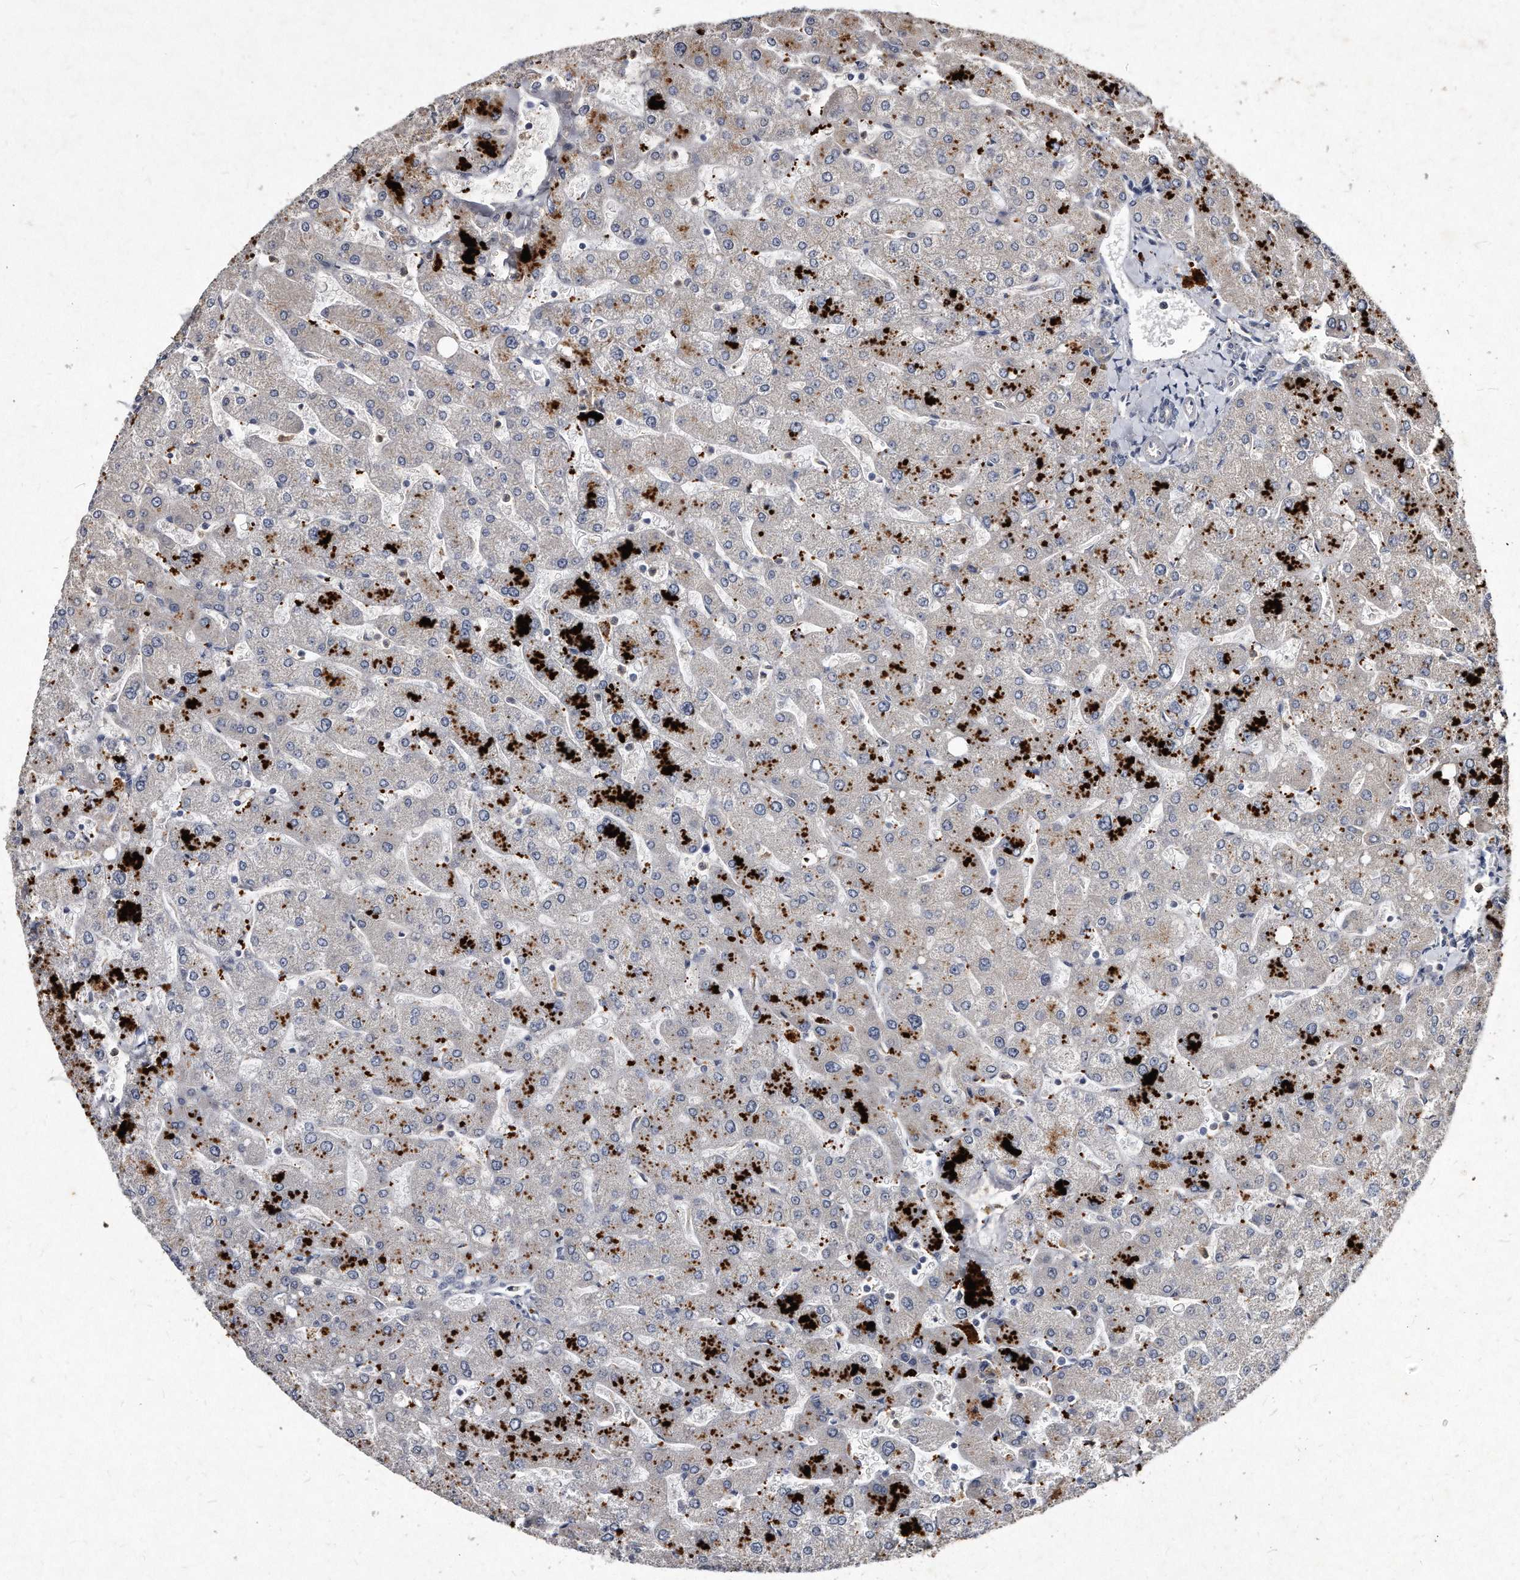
{"staining": {"intensity": "negative", "quantity": "none", "location": "none"}, "tissue": "liver", "cell_type": "Cholangiocytes", "image_type": "normal", "snomed": [{"axis": "morphology", "description": "Normal tissue, NOS"}, {"axis": "topography", "description": "Liver"}], "caption": "Immunohistochemistry (IHC) of benign human liver shows no staining in cholangiocytes.", "gene": "KLHDC3", "patient": {"sex": "male", "age": 55}}